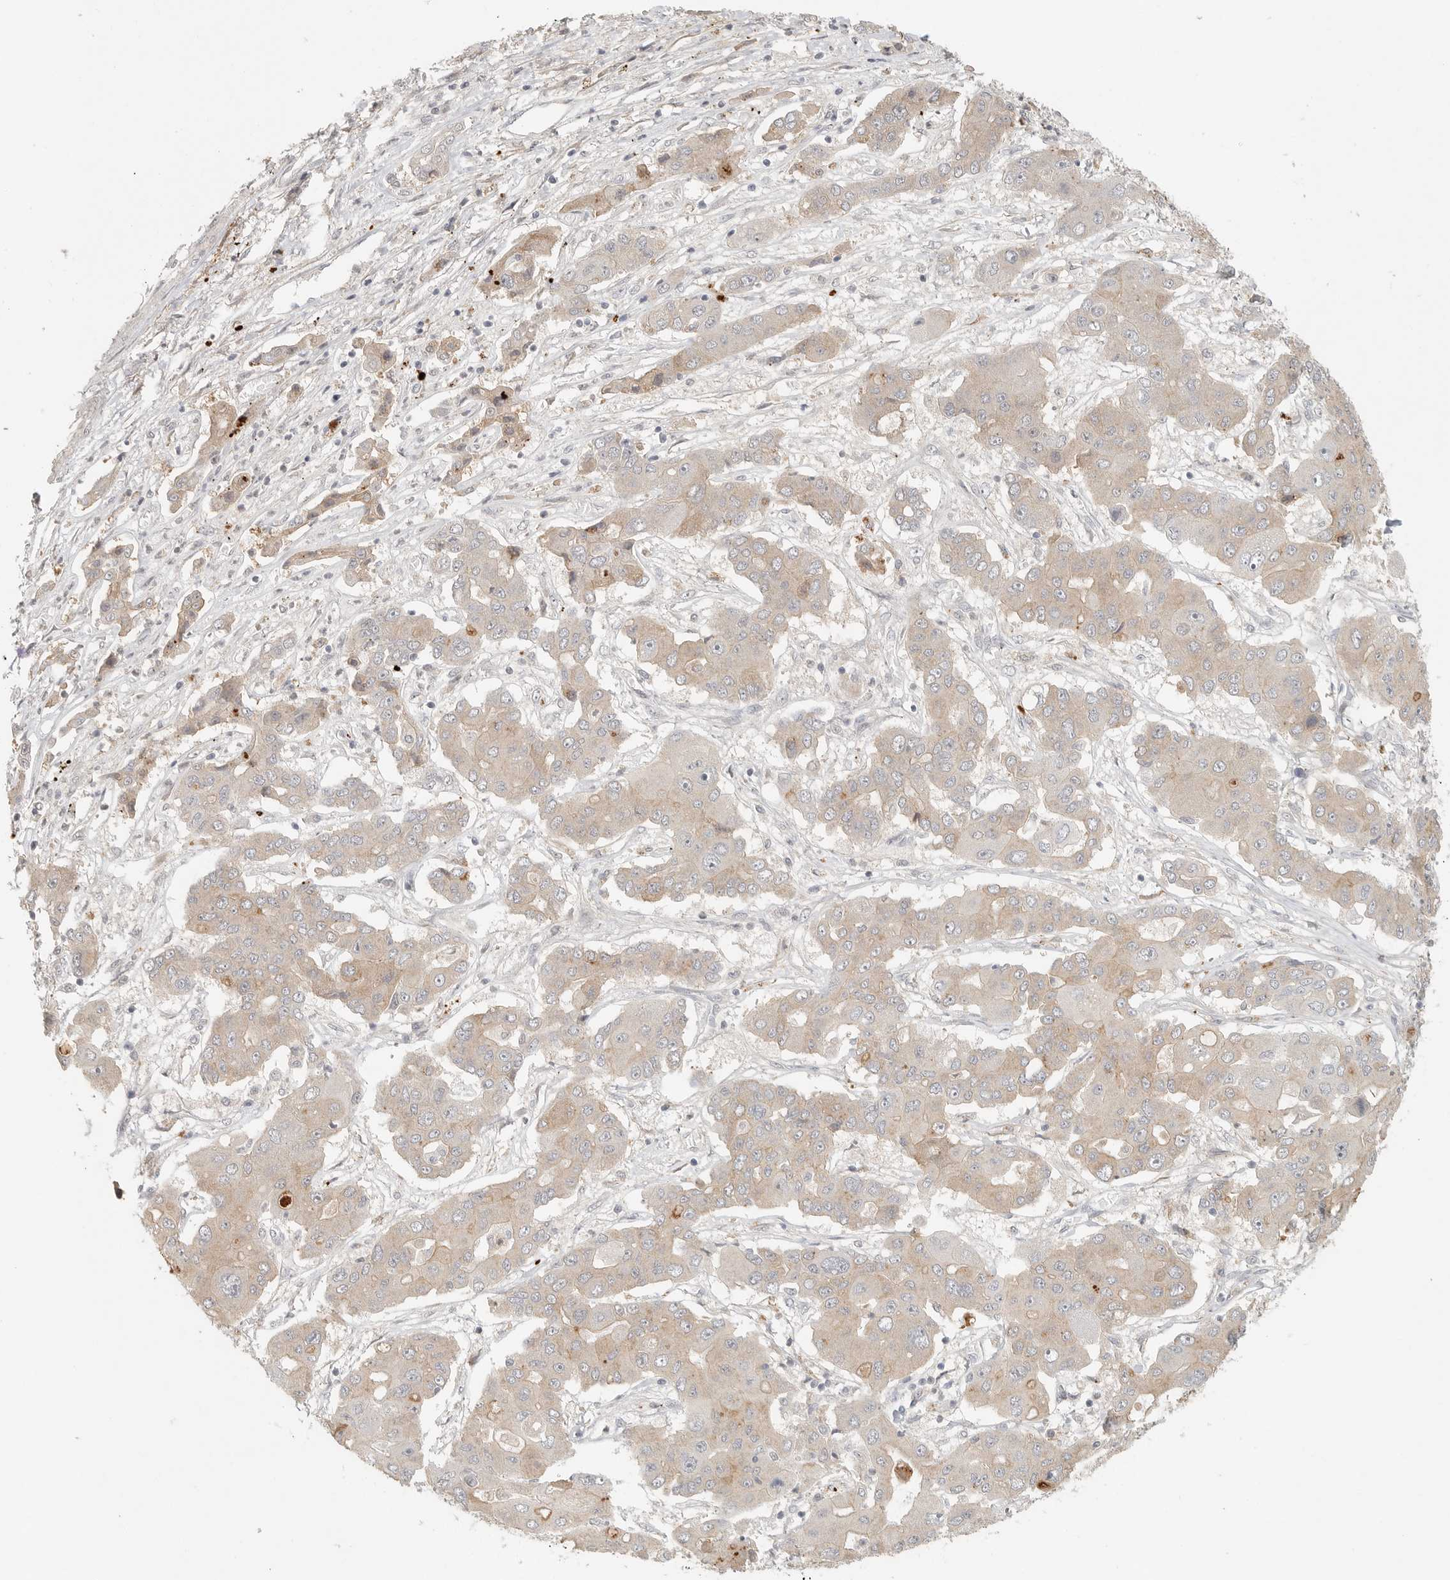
{"staining": {"intensity": "moderate", "quantity": "<25%", "location": "cytoplasmic/membranous"}, "tissue": "liver cancer", "cell_type": "Tumor cells", "image_type": "cancer", "snomed": [{"axis": "morphology", "description": "Cholangiocarcinoma"}, {"axis": "topography", "description": "Liver"}], "caption": "Tumor cells reveal low levels of moderate cytoplasmic/membranous positivity in approximately <25% of cells in human liver cancer (cholangiocarcinoma). The staining was performed using DAB (3,3'-diaminobenzidine), with brown indicating positive protein expression. Nuclei are stained blue with hematoxylin.", "gene": "HDAC6", "patient": {"sex": "male", "age": 67}}